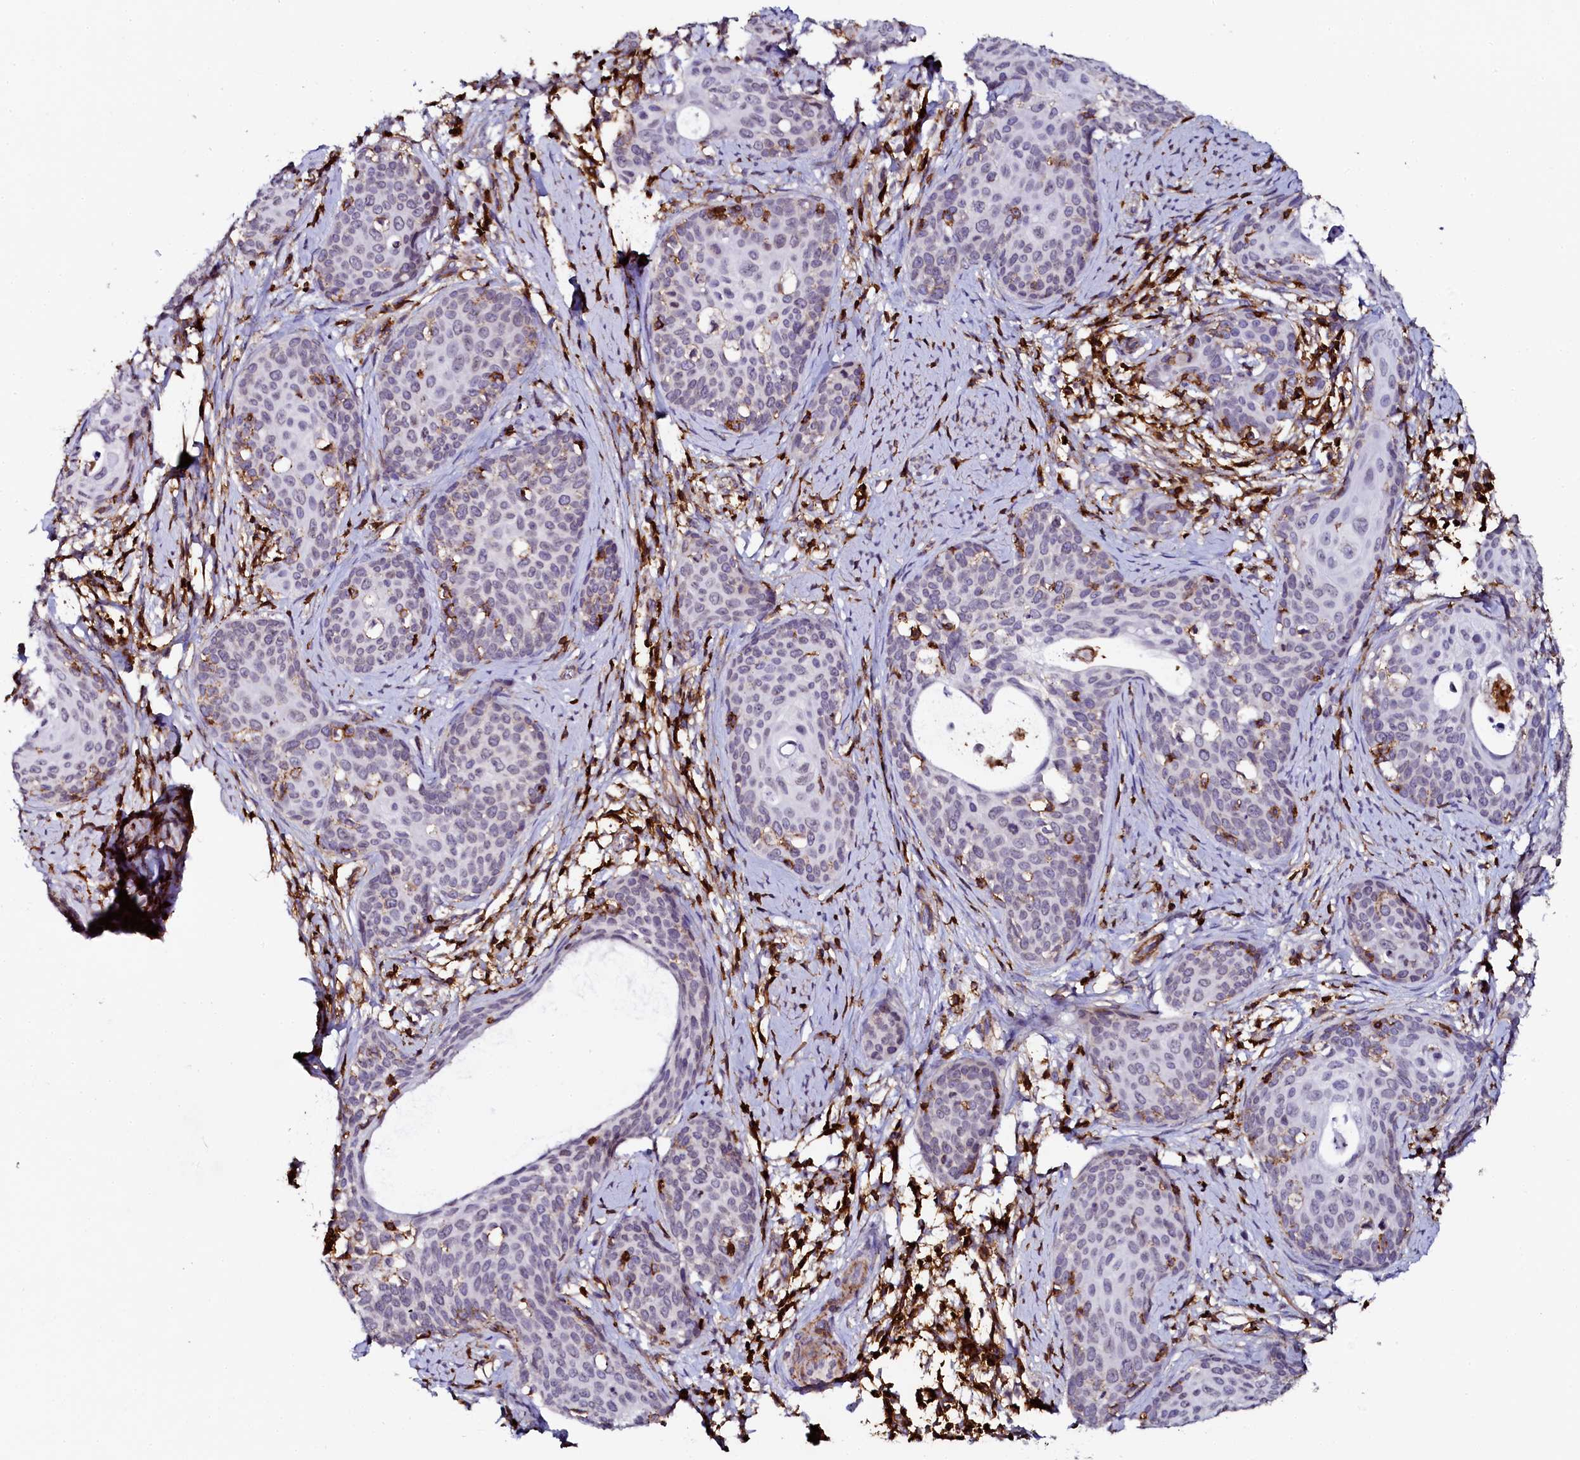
{"staining": {"intensity": "negative", "quantity": "none", "location": "none"}, "tissue": "cervical cancer", "cell_type": "Tumor cells", "image_type": "cancer", "snomed": [{"axis": "morphology", "description": "Squamous cell carcinoma, NOS"}, {"axis": "topography", "description": "Cervix"}], "caption": "IHC photomicrograph of neoplastic tissue: cervical cancer stained with DAB demonstrates no significant protein expression in tumor cells.", "gene": "AAAS", "patient": {"sex": "female", "age": 52}}